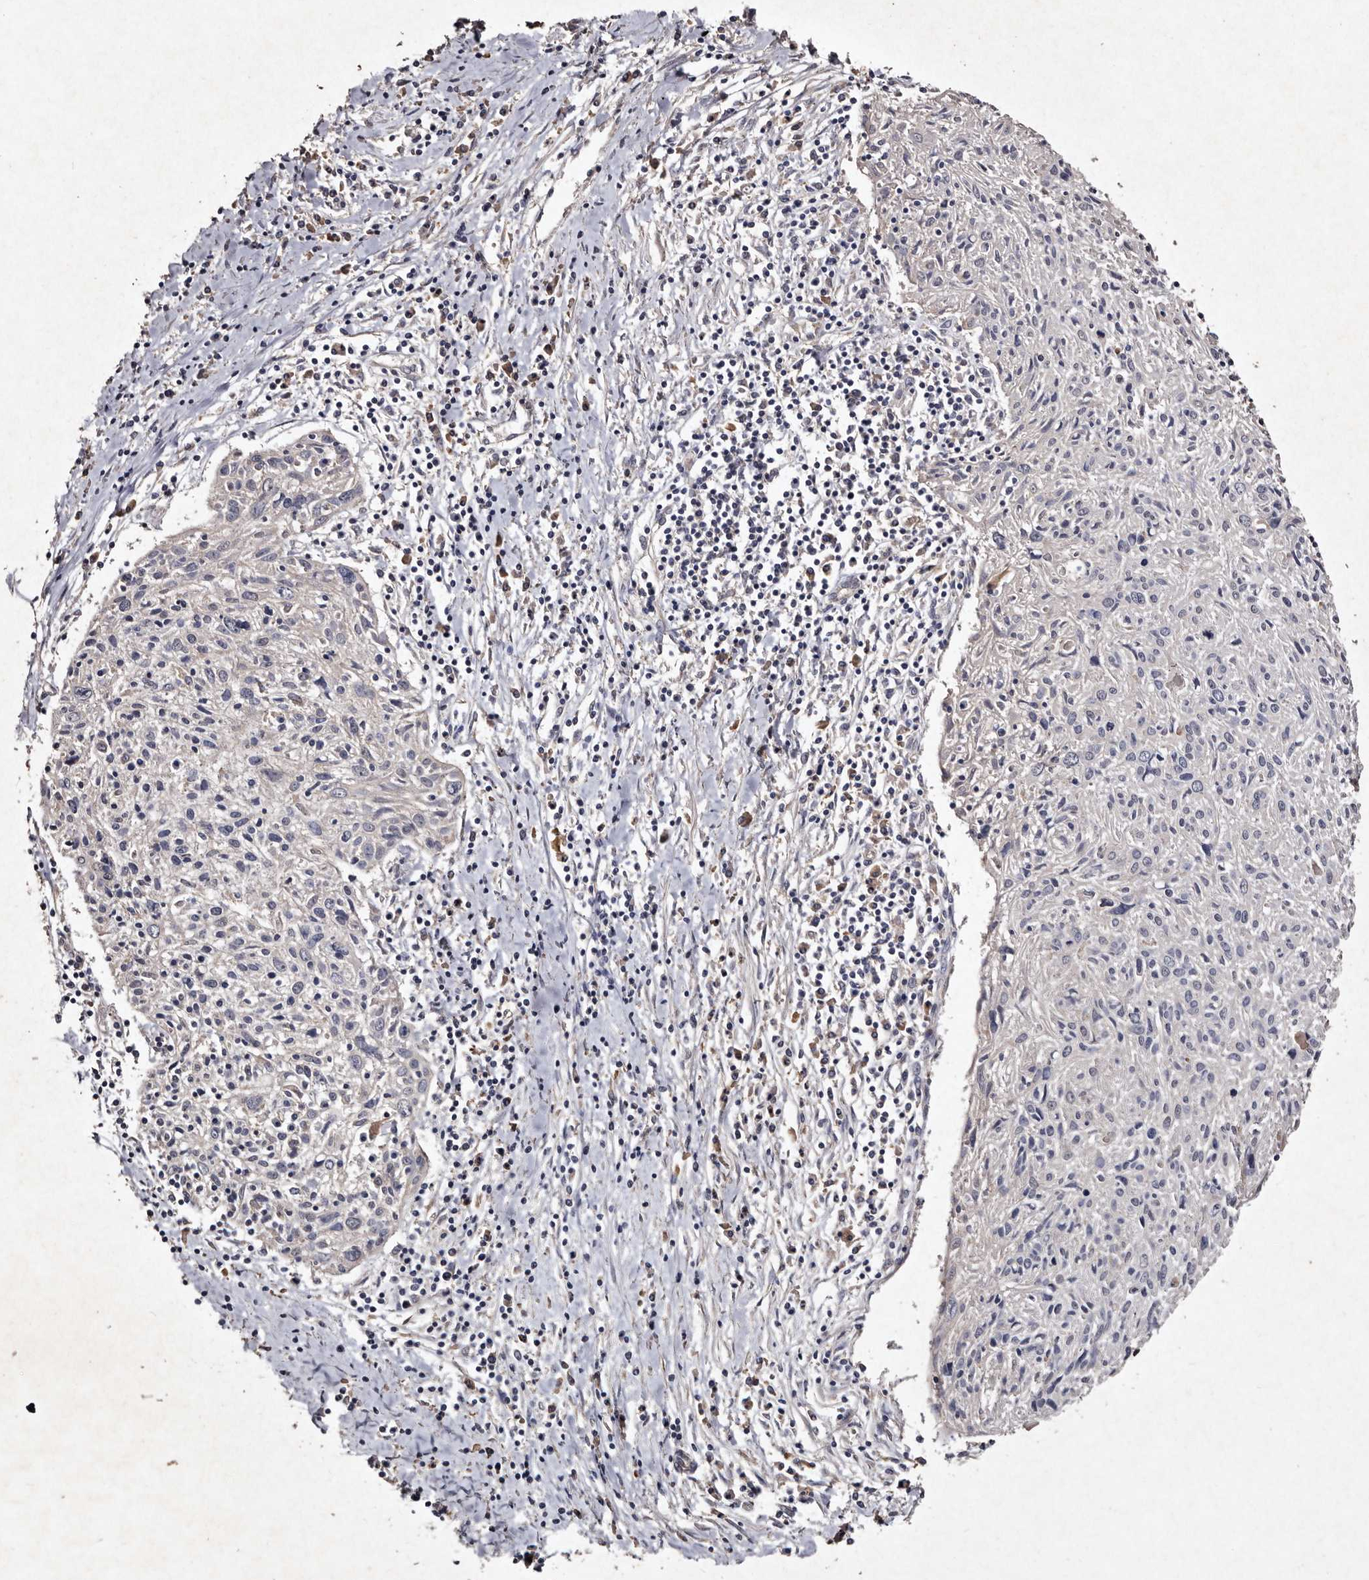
{"staining": {"intensity": "negative", "quantity": "none", "location": "none"}, "tissue": "cervical cancer", "cell_type": "Tumor cells", "image_type": "cancer", "snomed": [{"axis": "morphology", "description": "Squamous cell carcinoma, NOS"}, {"axis": "topography", "description": "Cervix"}], "caption": "Micrograph shows no protein expression in tumor cells of cervical cancer tissue. (DAB immunohistochemistry (IHC) with hematoxylin counter stain).", "gene": "TFB1M", "patient": {"sex": "female", "age": 51}}